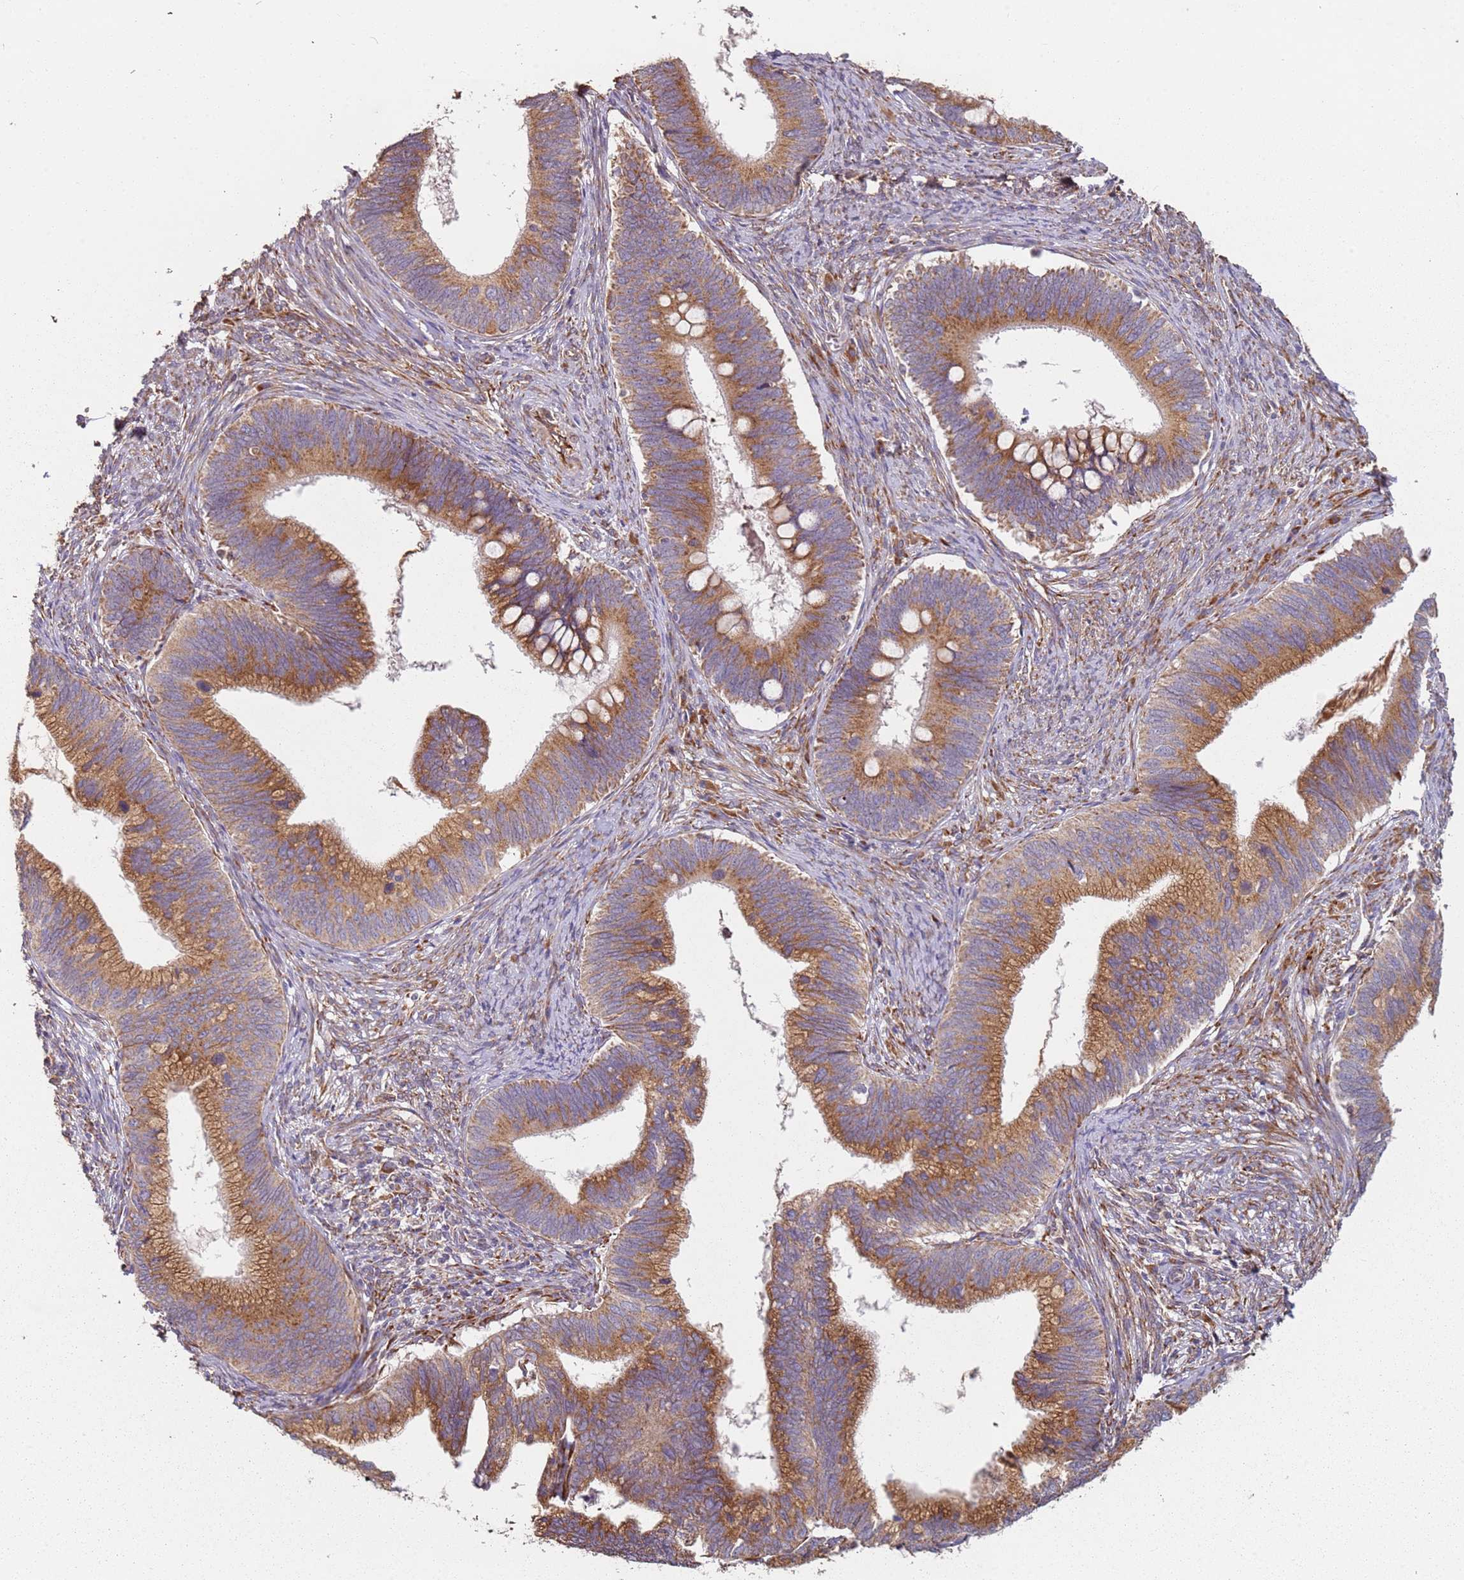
{"staining": {"intensity": "moderate", "quantity": ">75%", "location": "cytoplasmic/membranous"}, "tissue": "cervical cancer", "cell_type": "Tumor cells", "image_type": "cancer", "snomed": [{"axis": "morphology", "description": "Adenocarcinoma, NOS"}, {"axis": "topography", "description": "Cervix"}], "caption": "High-magnification brightfield microscopy of cervical cancer (adenocarcinoma) stained with DAB (3,3'-diaminobenzidine) (brown) and counterstained with hematoxylin (blue). tumor cells exhibit moderate cytoplasmic/membranous positivity is present in approximately>75% of cells.", "gene": "ARFRP1", "patient": {"sex": "female", "age": 42}}